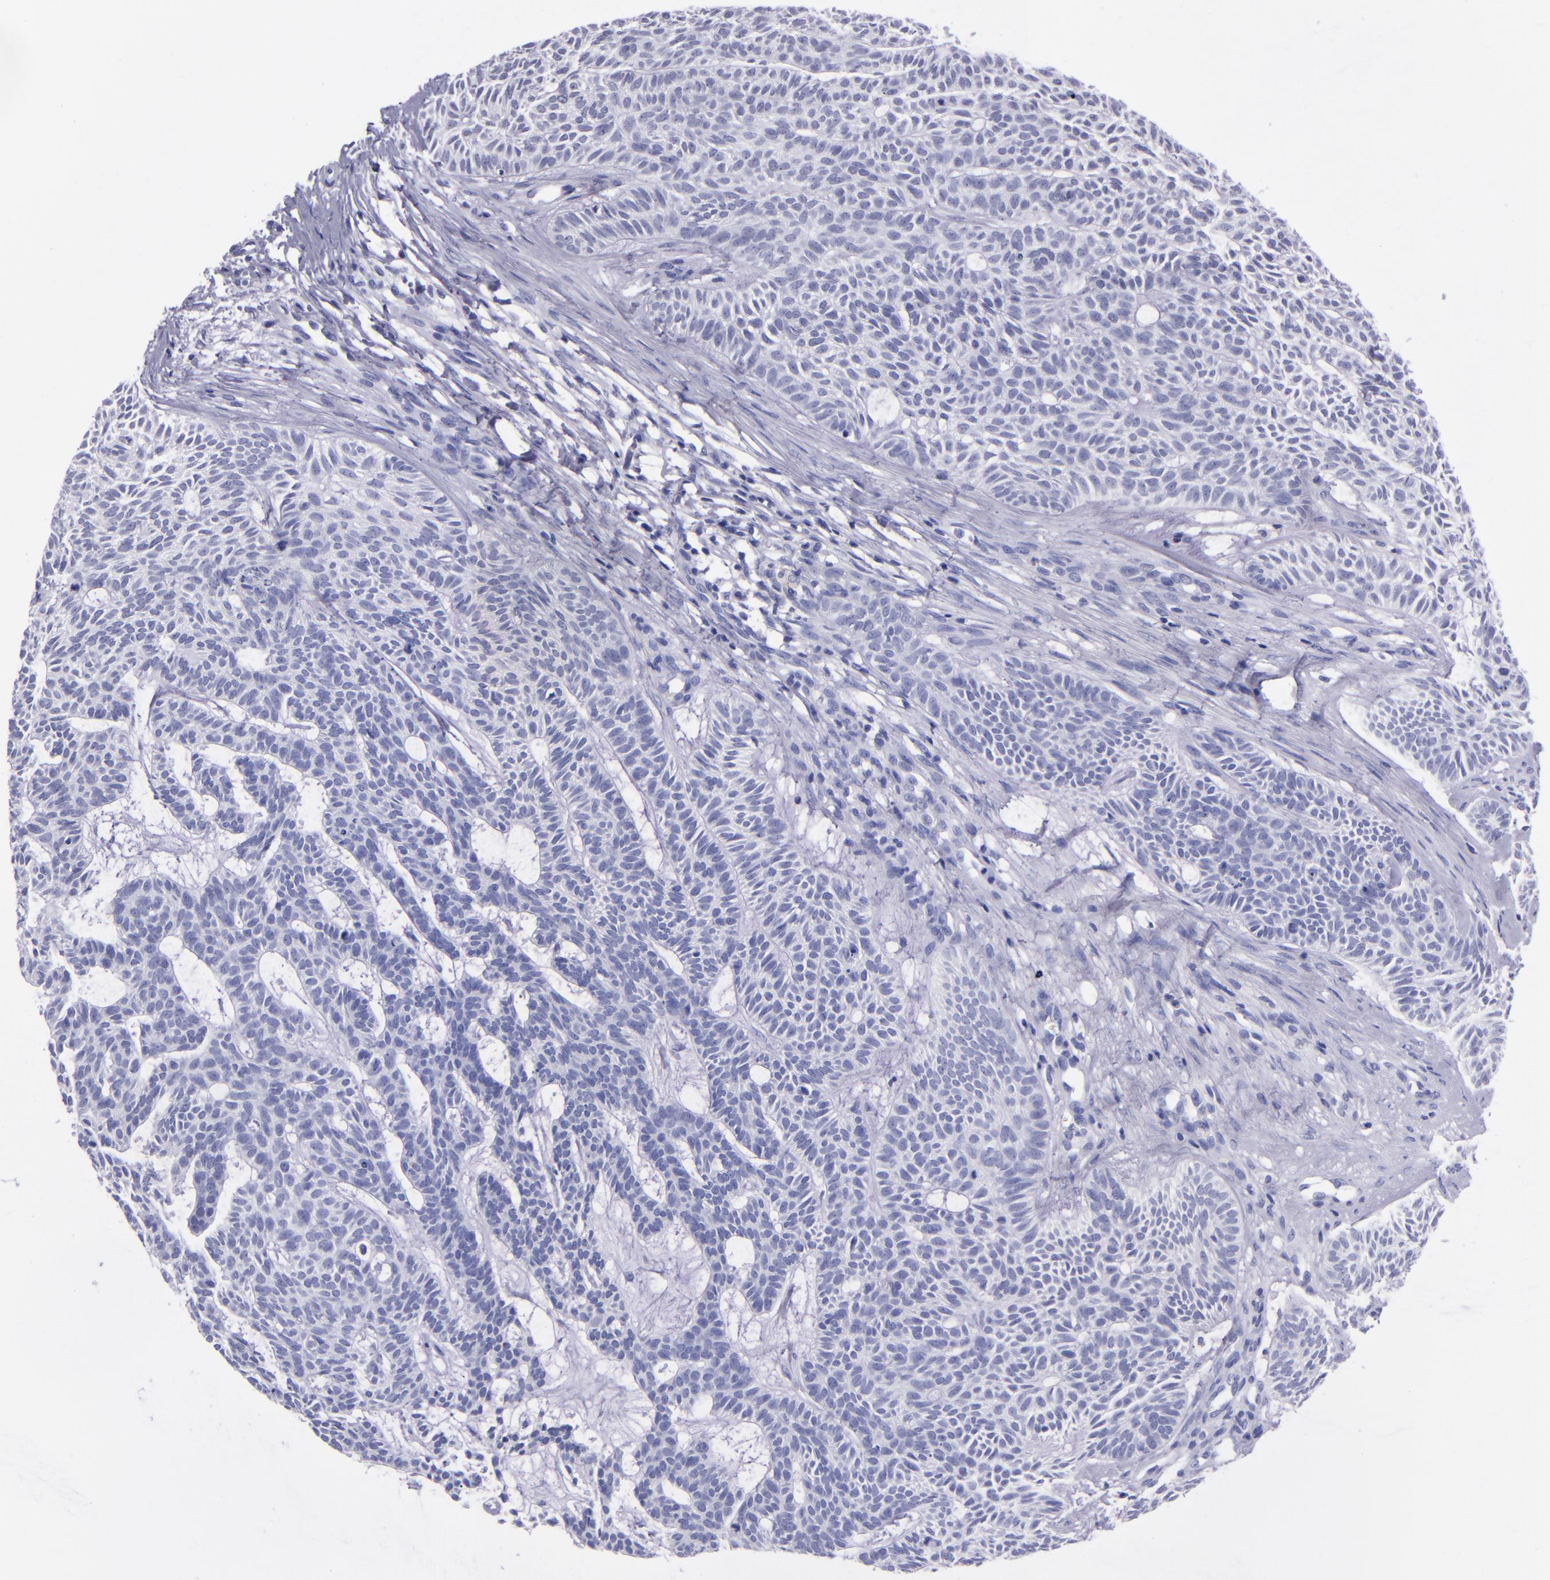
{"staining": {"intensity": "negative", "quantity": "none", "location": "none"}, "tissue": "skin cancer", "cell_type": "Tumor cells", "image_type": "cancer", "snomed": [{"axis": "morphology", "description": "Basal cell carcinoma"}, {"axis": "topography", "description": "Skin"}], "caption": "Tumor cells are negative for protein expression in human basal cell carcinoma (skin).", "gene": "CD37", "patient": {"sex": "male", "age": 75}}